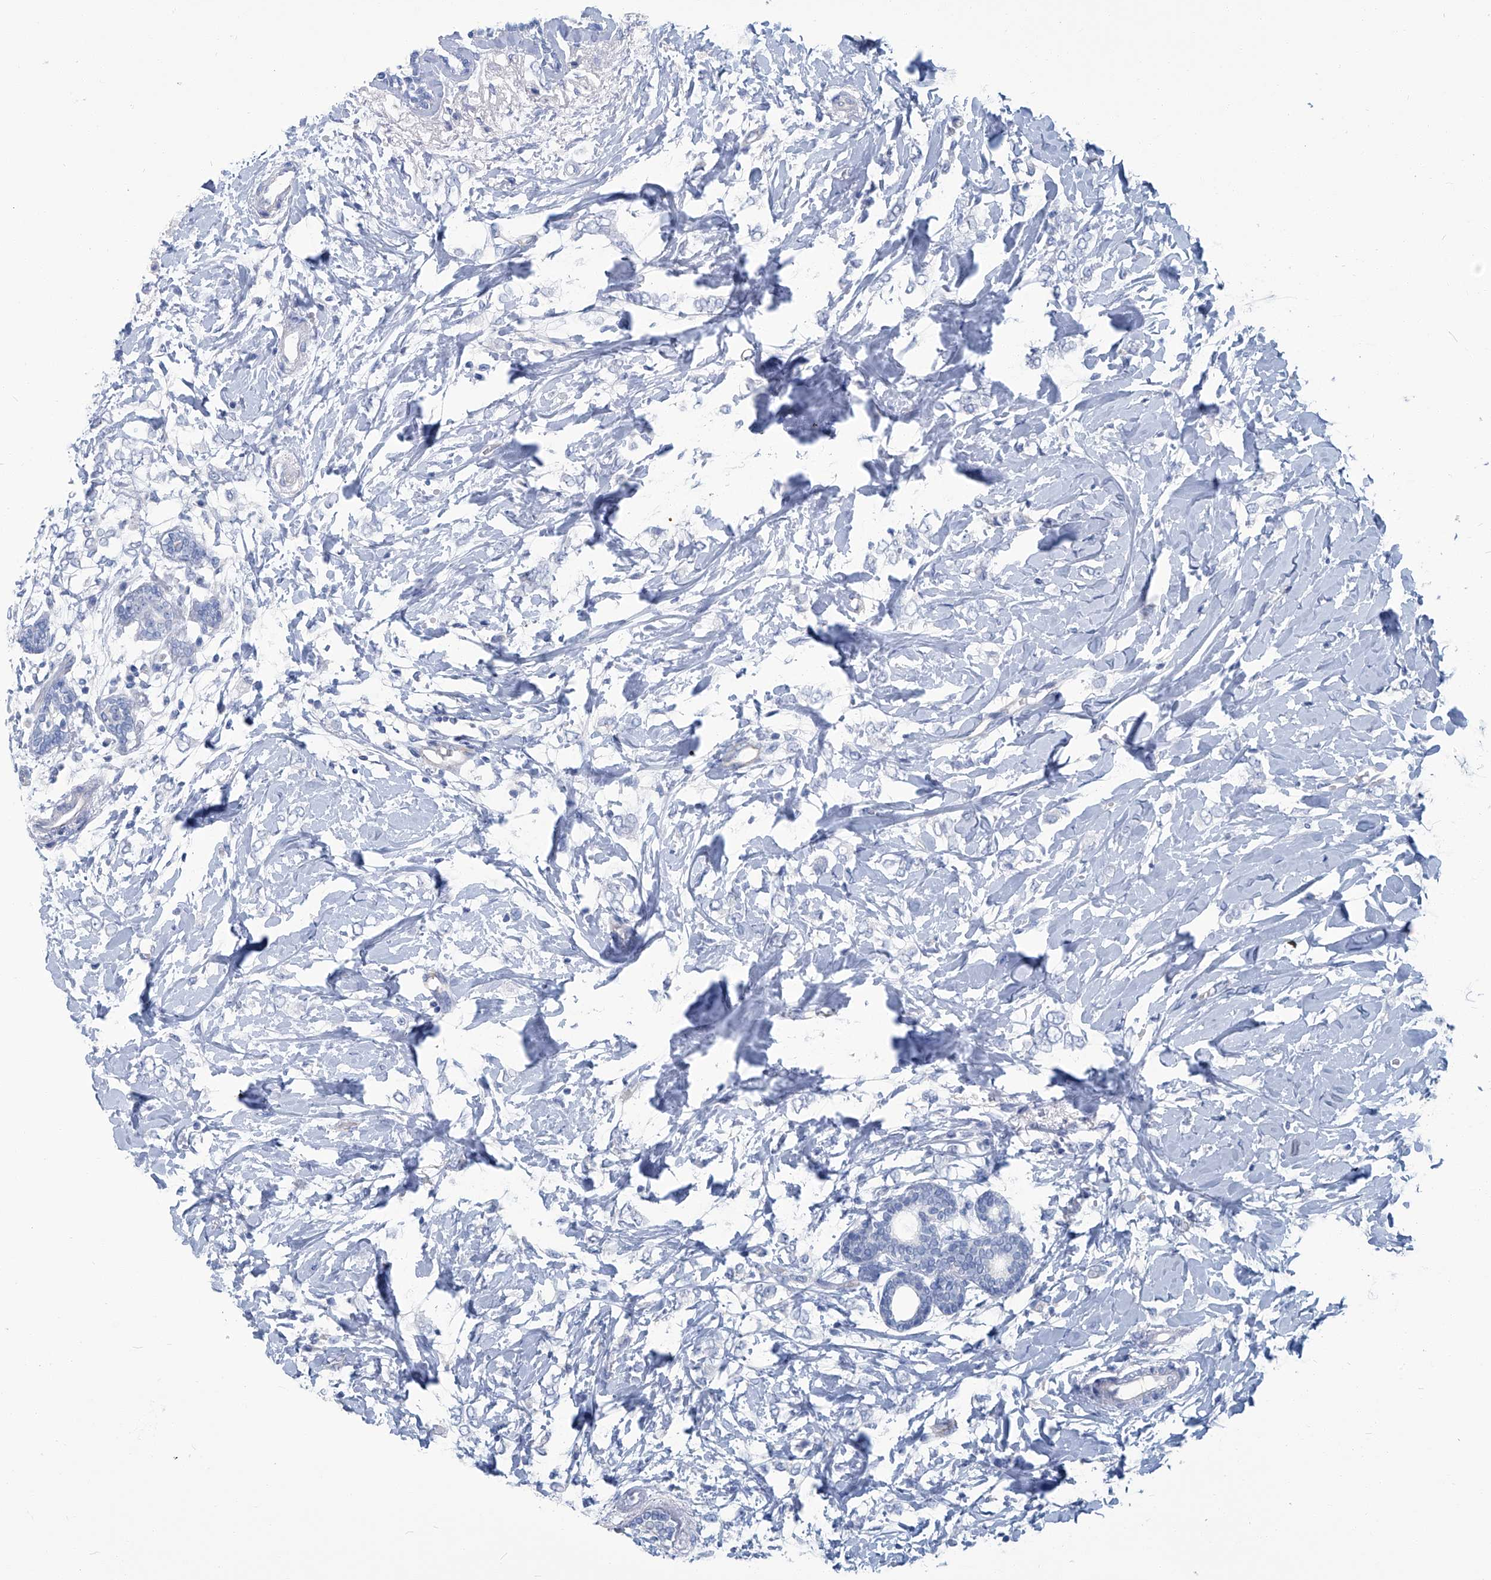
{"staining": {"intensity": "negative", "quantity": "none", "location": "none"}, "tissue": "breast cancer", "cell_type": "Tumor cells", "image_type": "cancer", "snomed": [{"axis": "morphology", "description": "Normal tissue, NOS"}, {"axis": "morphology", "description": "Lobular carcinoma"}, {"axis": "topography", "description": "Breast"}], "caption": "Immunohistochemistry (IHC) of breast lobular carcinoma demonstrates no positivity in tumor cells.", "gene": "PFKL", "patient": {"sex": "female", "age": 47}}